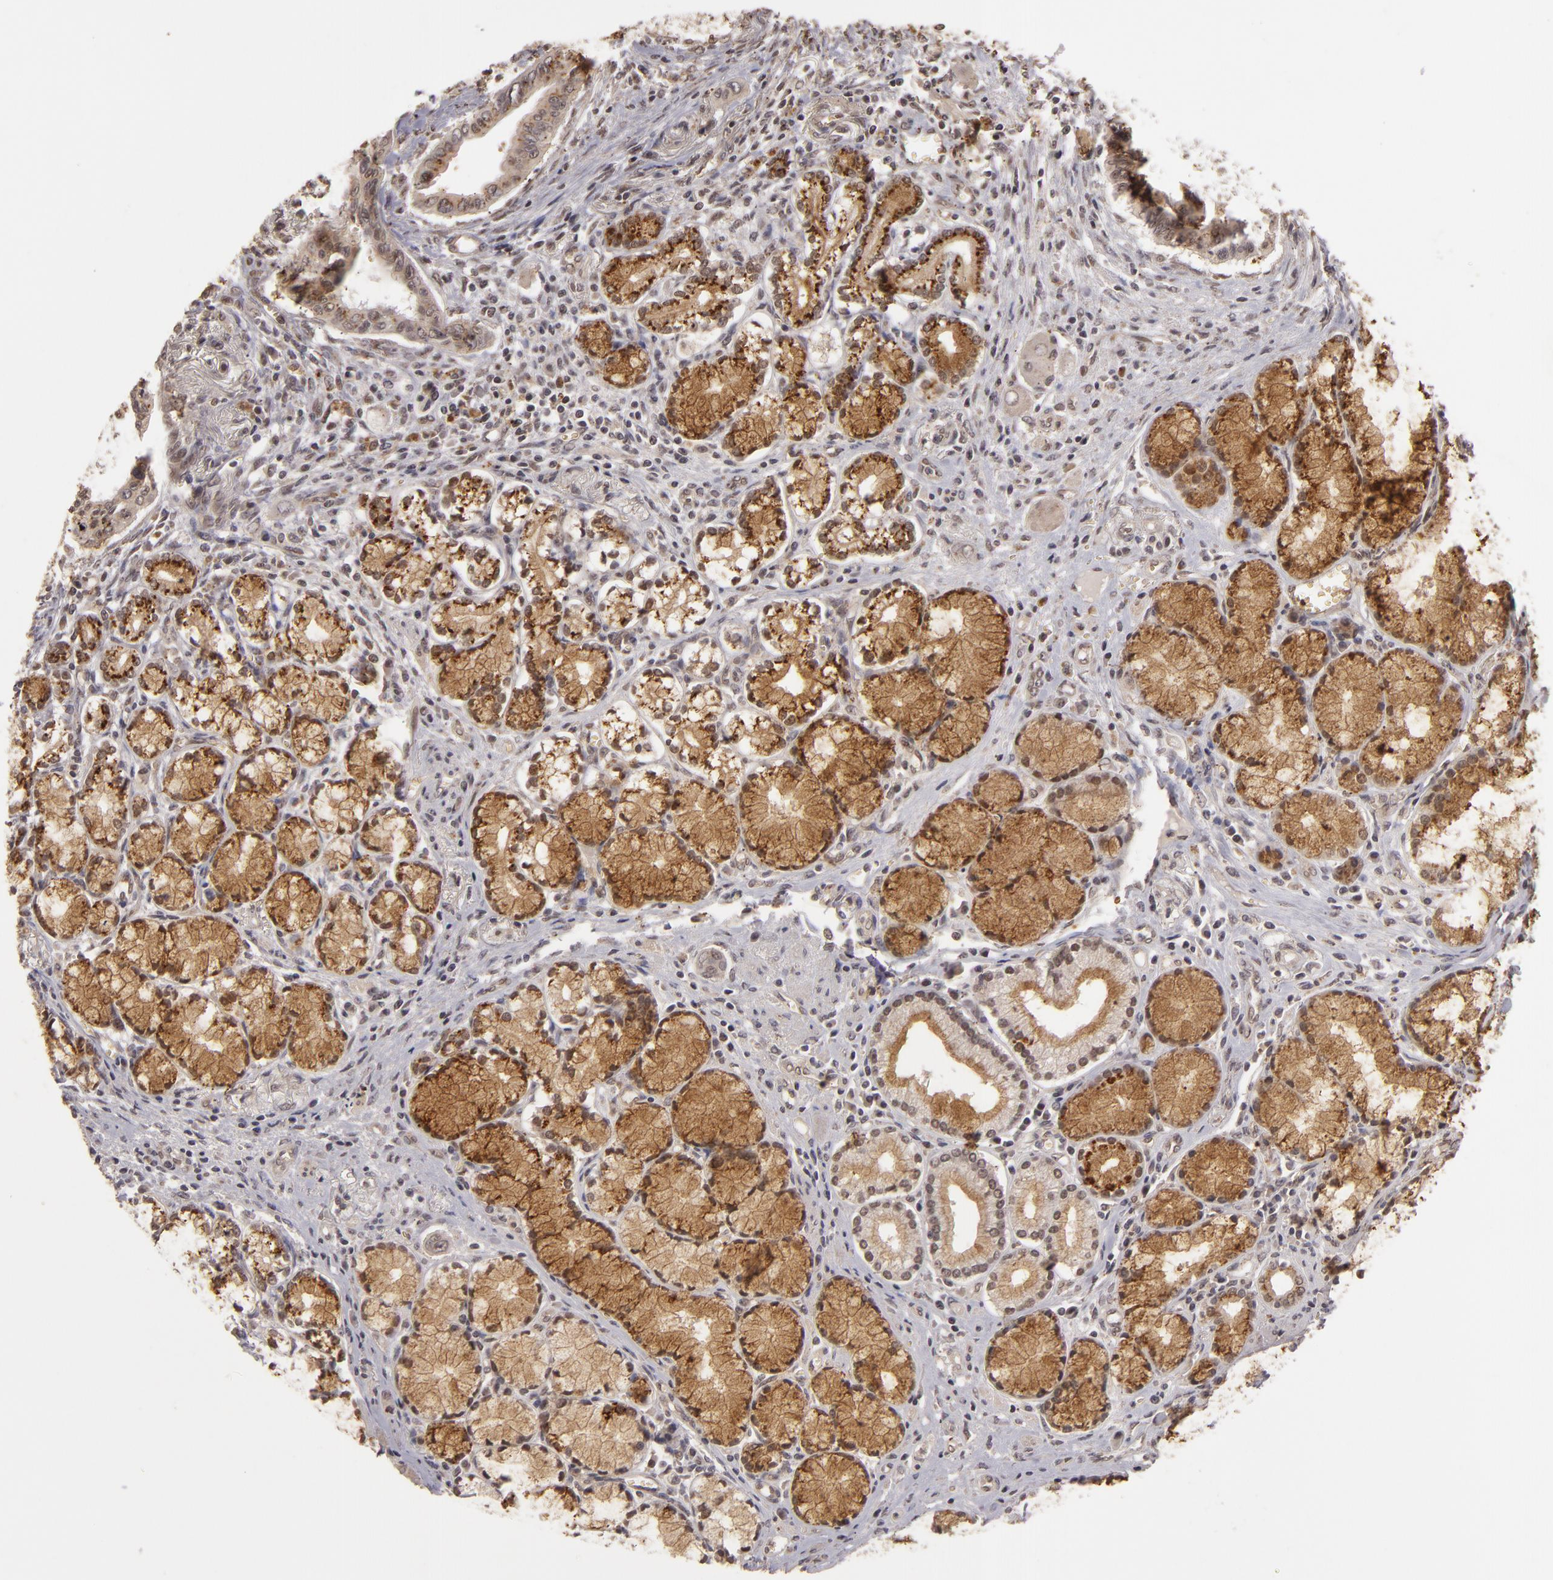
{"staining": {"intensity": "strong", "quantity": "25%-75%", "location": "cytoplasmic/membranous"}, "tissue": "pancreatic cancer", "cell_type": "Tumor cells", "image_type": "cancer", "snomed": [{"axis": "morphology", "description": "Adenocarcinoma, NOS"}, {"axis": "topography", "description": "Pancreas"}], "caption": "Immunohistochemistry image of neoplastic tissue: human pancreatic cancer (adenocarcinoma) stained using immunohistochemistry (IHC) demonstrates high levels of strong protein expression localized specifically in the cytoplasmic/membranous of tumor cells, appearing as a cytoplasmic/membranous brown color.", "gene": "DFFA", "patient": {"sex": "male", "age": 77}}